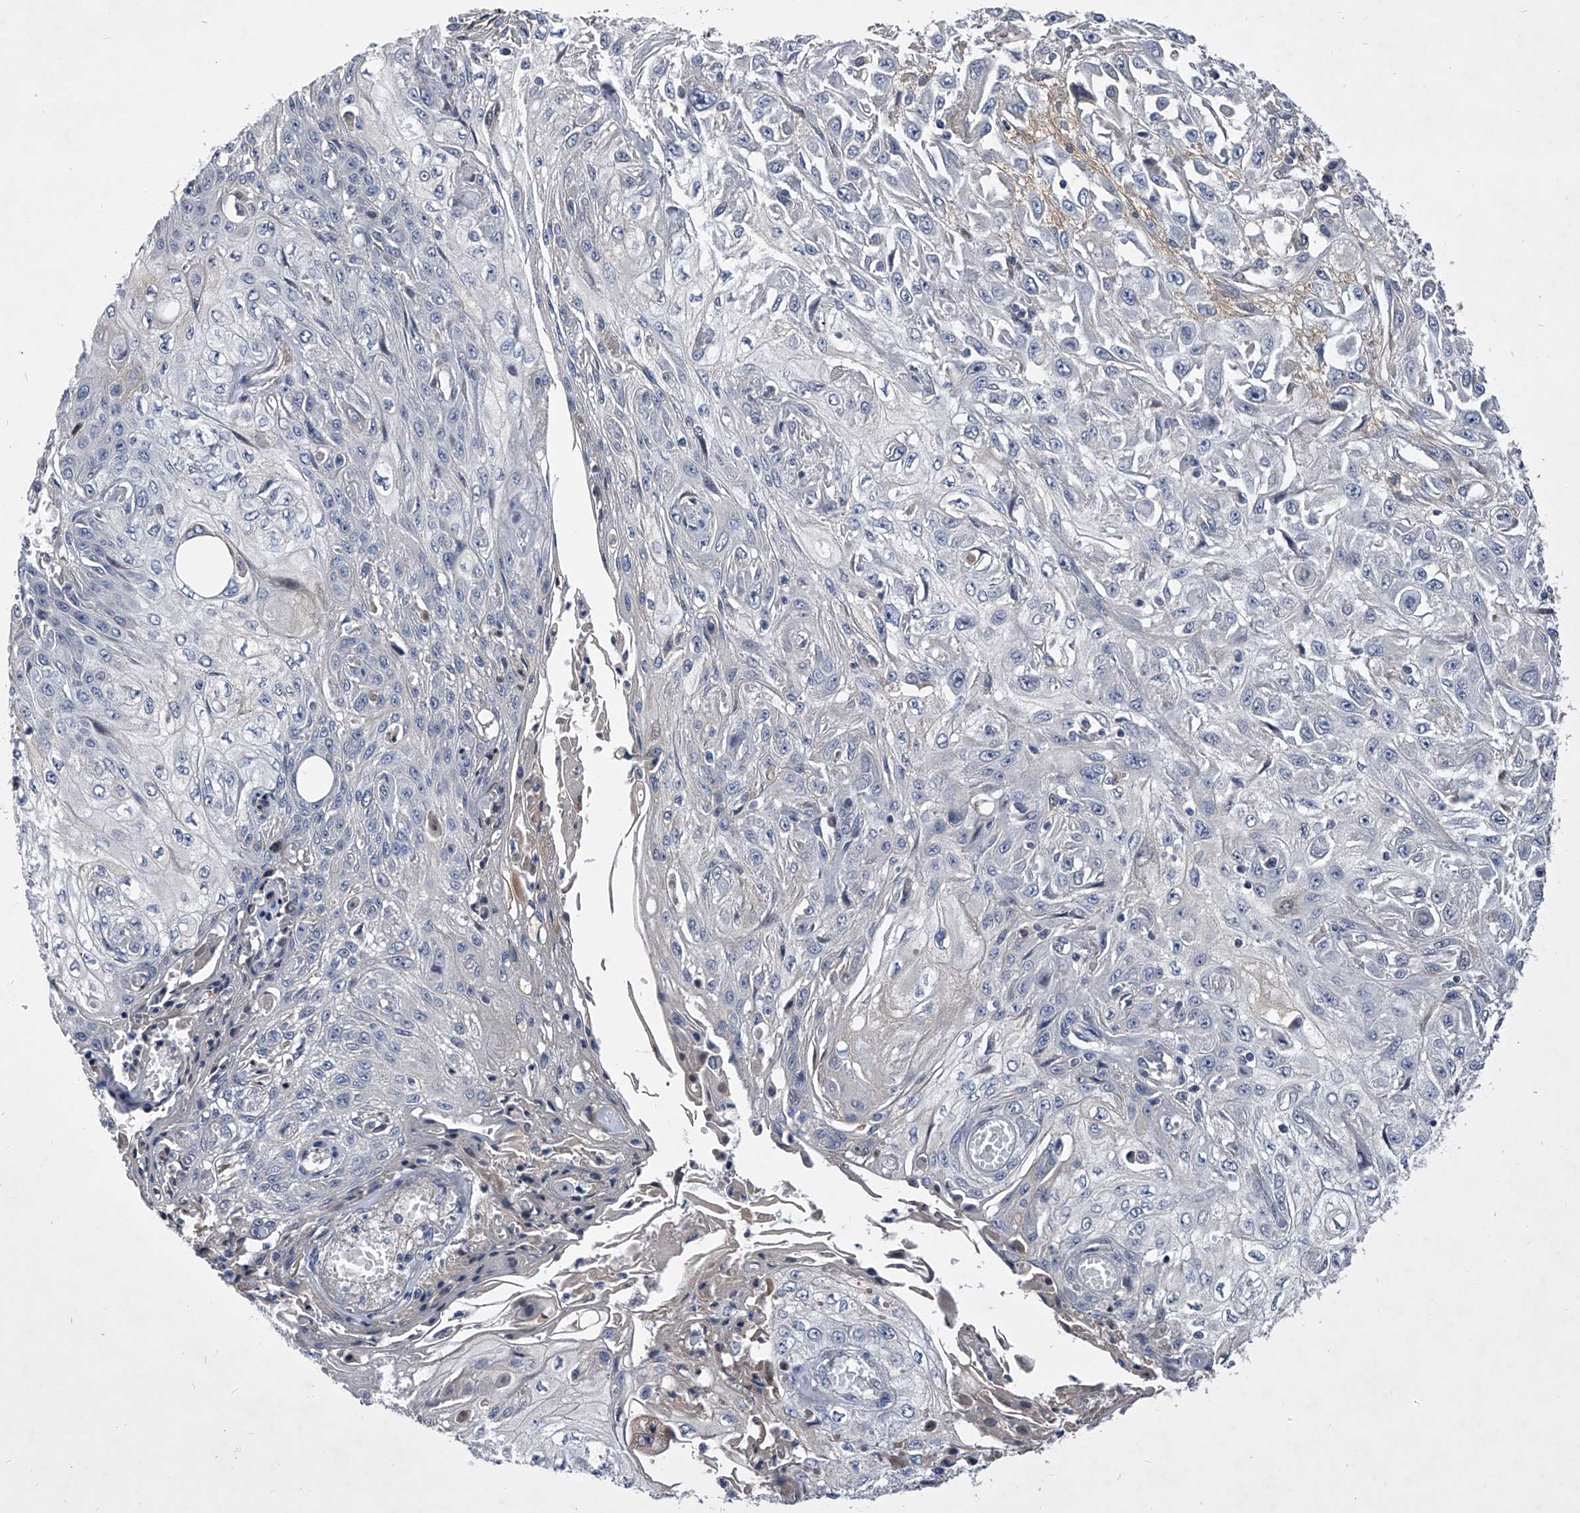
{"staining": {"intensity": "negative", "quantity": "none", "location": "none"}, "tissue": "skin cancer", "cell_type": "Tumor cells", "image_type": "cancer", "snomed": [{"axis": "morphology", "description": "Squamous cell carcinoma, NOS"}, {"axis": "morphology", "description": "Squamous cell carcinoma, metastatic, NOS"}, {"axis": "topography", "description": "Skin"}, {"axis": "topography", "description": "Lymph node"}], "caption": "Immunohistochemistry (IHC) image of neoplastic tissue: skin cancer stained with DAB (3,3'-diaminobenzidine) shows no significant protein positivity in tumor cells.", "gene": "ZNF76", "patient": {"sex": "male", "age": 75}}